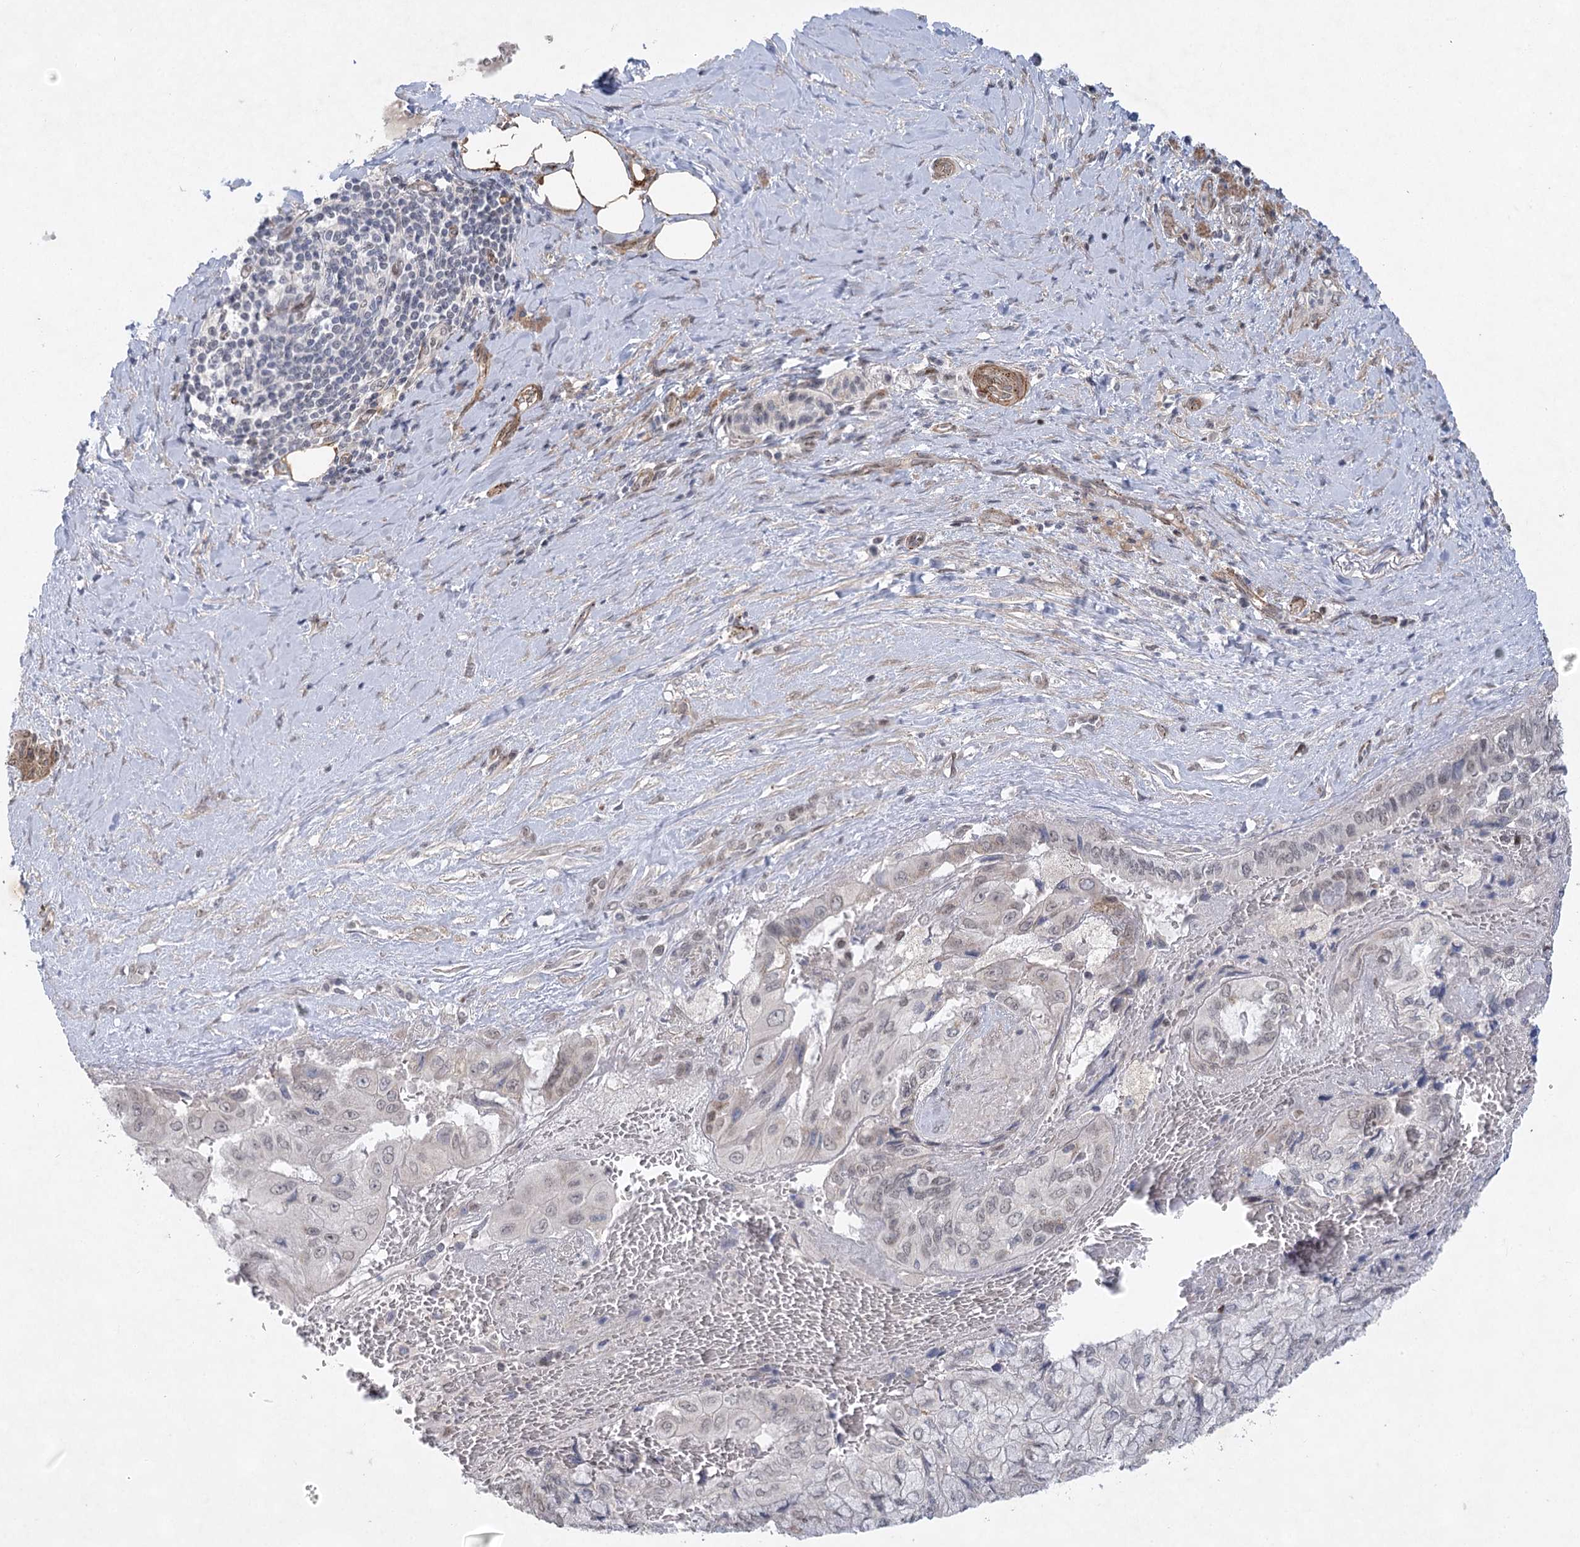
{"staining": {"intensity": "weak", "quantity": "25%-75%", "location": "nuclear"}, "tissue": "pancreatic cancer", "cell_type": "Tumor cells", "image_type": "cancer", "snomed": [{"axis": "morphology", "description": "Adenocarcinoma, NOS"}, {"axis": "topography", "description": "Pancreas"}], "caption": "Immunohistochemistry of human pancreatic cancer (adenocarcinoma) exhibits low levels of weak nuclear expression in about 25%-75% of tumor cells.", "gene": "AMTN", "patient": {"sex": "male", "age": 51}}